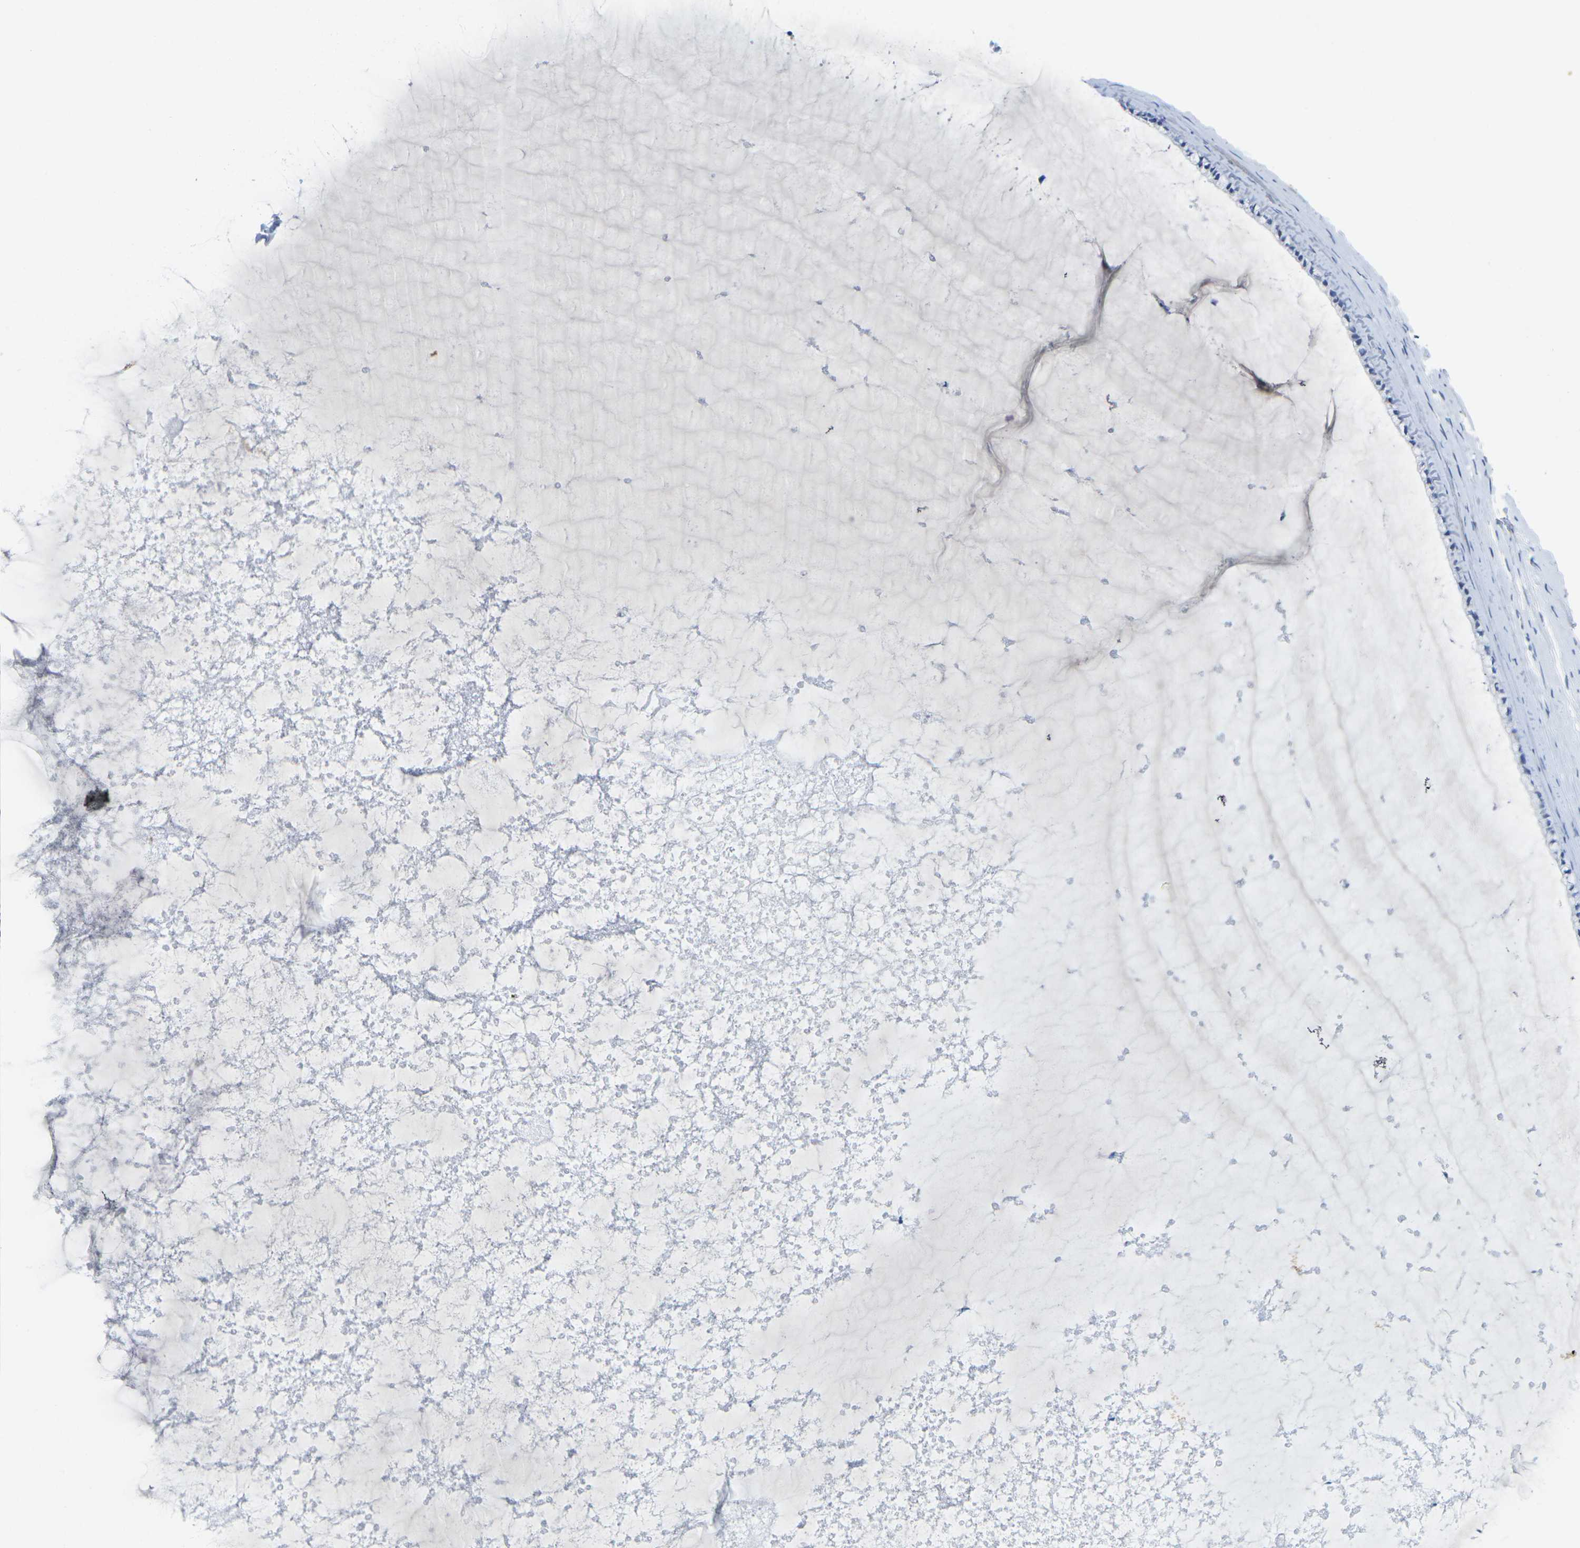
{"staining": {"intensity": "negative", "quantity": "none", "location": "none"}, "tissue": "cervix", "cell_type": "Glandular cells", "image_type": "normal", "snomed": [{"axis": "morphology", "description": "Normal tissue, NOS"}, {"axis": "topography", "description": "Cervix"}], "caption": "IHC of benign human cervix reveals no staining in glandular cells.", "gene": "CDK2", "patient": {"sex": "female", "age": 39}}